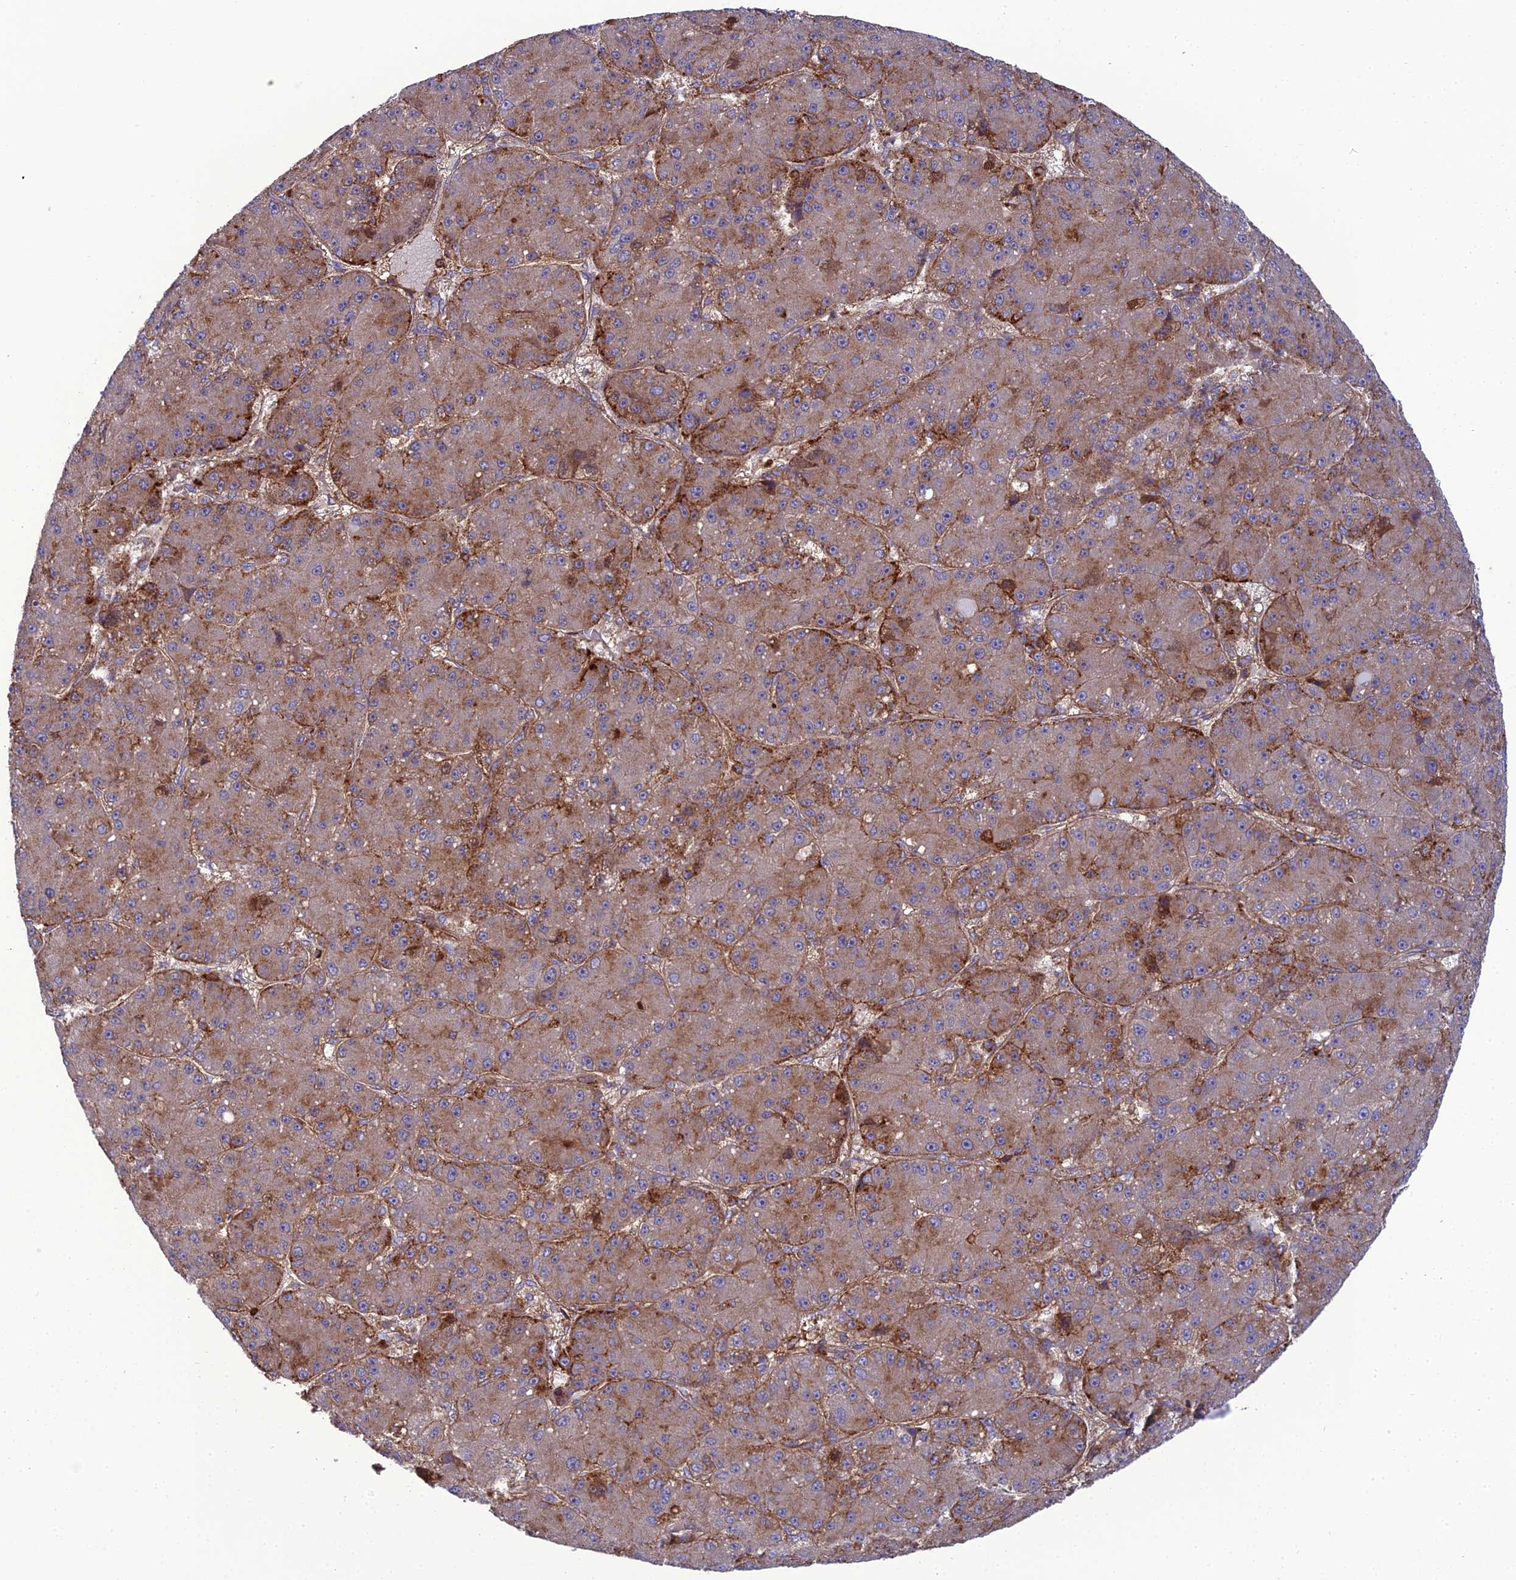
{"staining": {"intensity": "moderate", "quantity": "25%-75%", "location": "cytoplasmic/membranous"}, "tissue": "liver cancer", "cell_type": "Tumor cells", "image_type": "cancer", "snomed": [{"axis": "morphology", "description": "Carcinoma, Hepatocellular, NOS"}, {"axis": "topography", "description": "Liver"}], "caption": "The immunohistochemical stain highlights moderate cytoplasmic/membranous expression in tumor cells of liver cancer (hepatocellular carcinoma) tissue.", "gene": "LNPEP", "patient": {"sex": "male", "age": 67}}